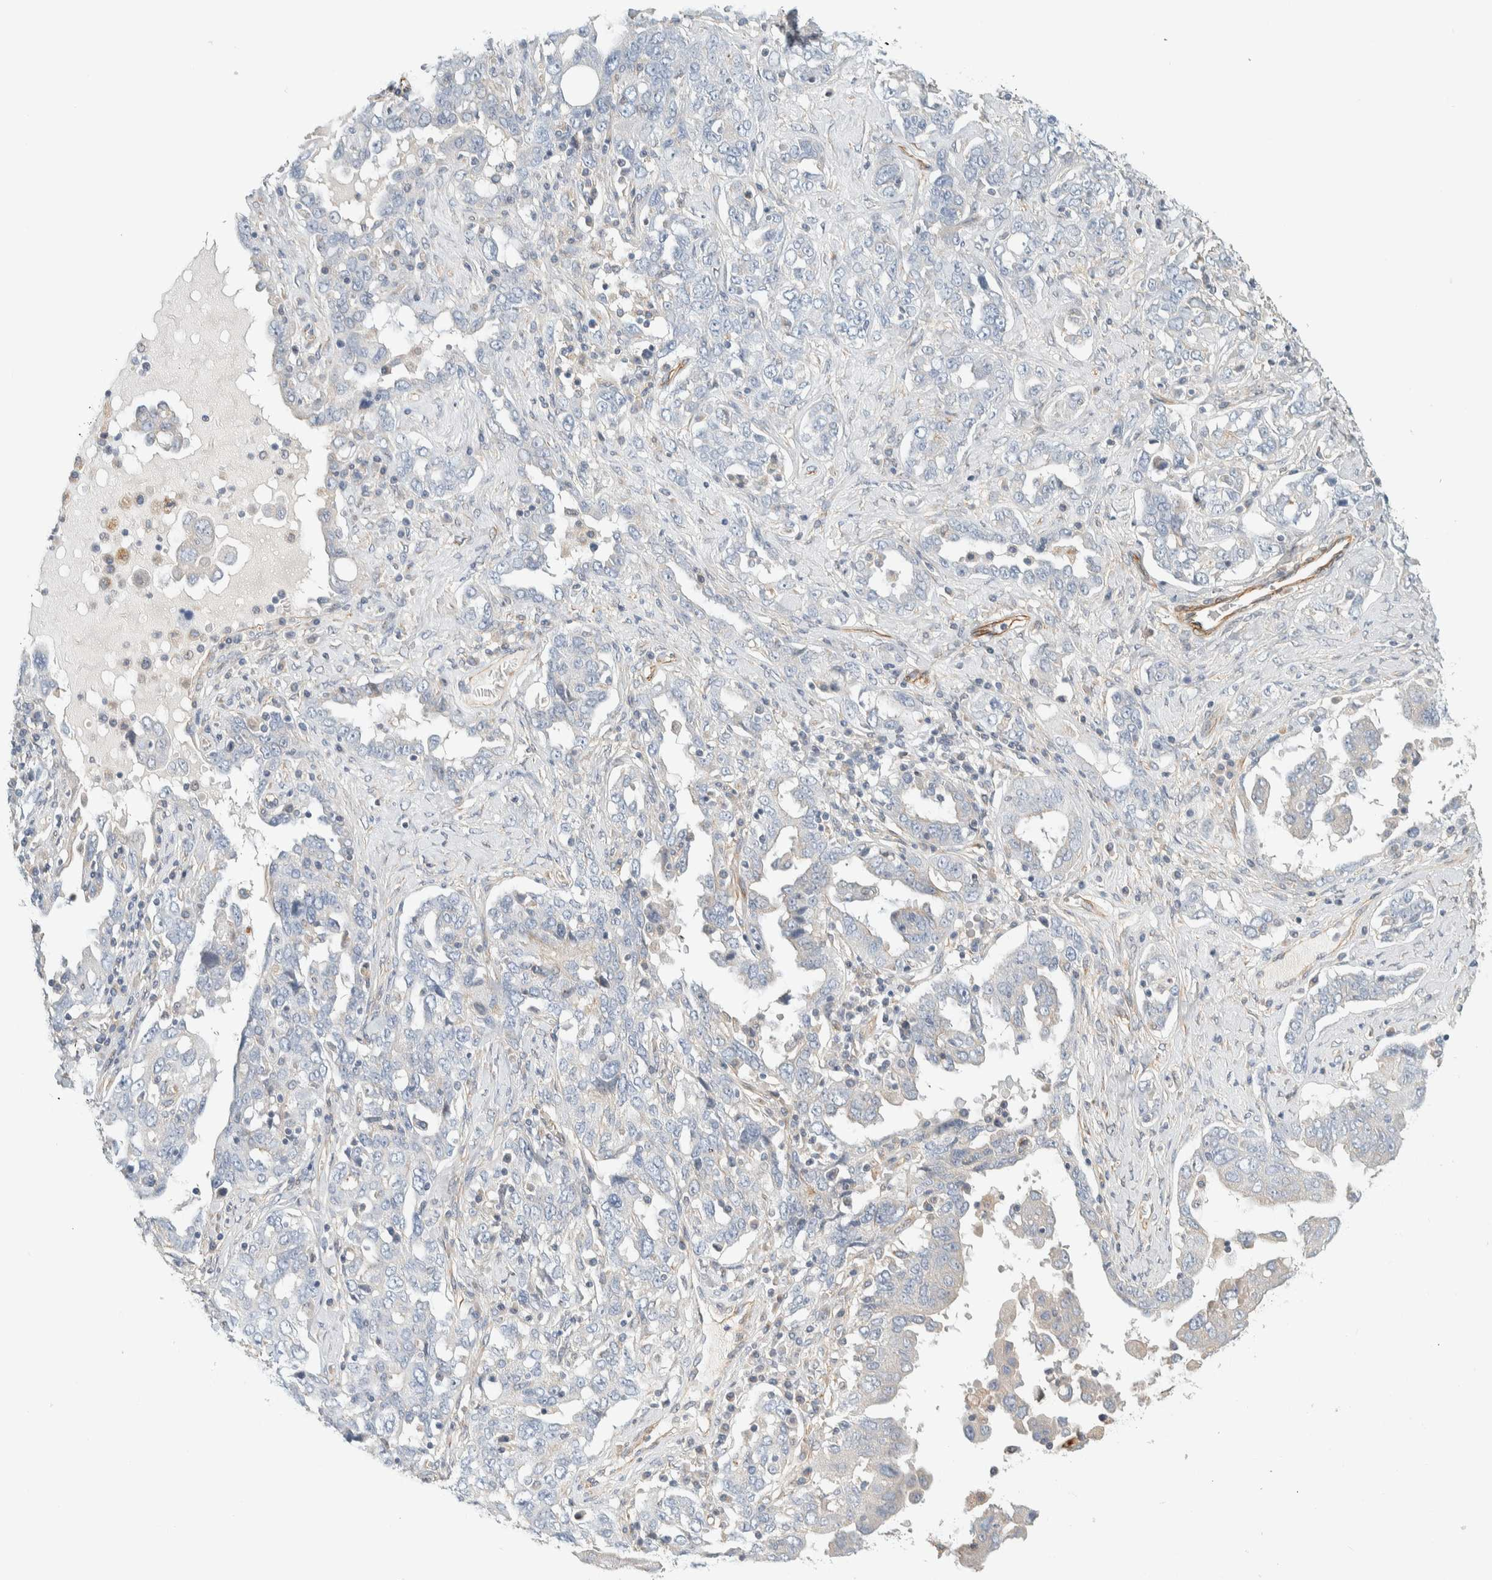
{"staining": {"intensity": "negative", "quantity": "none", "location": "none"}, "tissue": "ovarian cancer", "cell_type": "Tumor cells", "image_type": "cancer", "snomed": [{"axis": "morphology", "description": "Carcinoma, endometroid"}, {"axis": "topography", "description": "Ovary"}], "caption": "Immunohistochemical staining of human ovarian endometroid carcinoma displays no significant positivity in tumor cells.", "gene": "CDR2", "patient": {"sex": "female", "age": 62}}